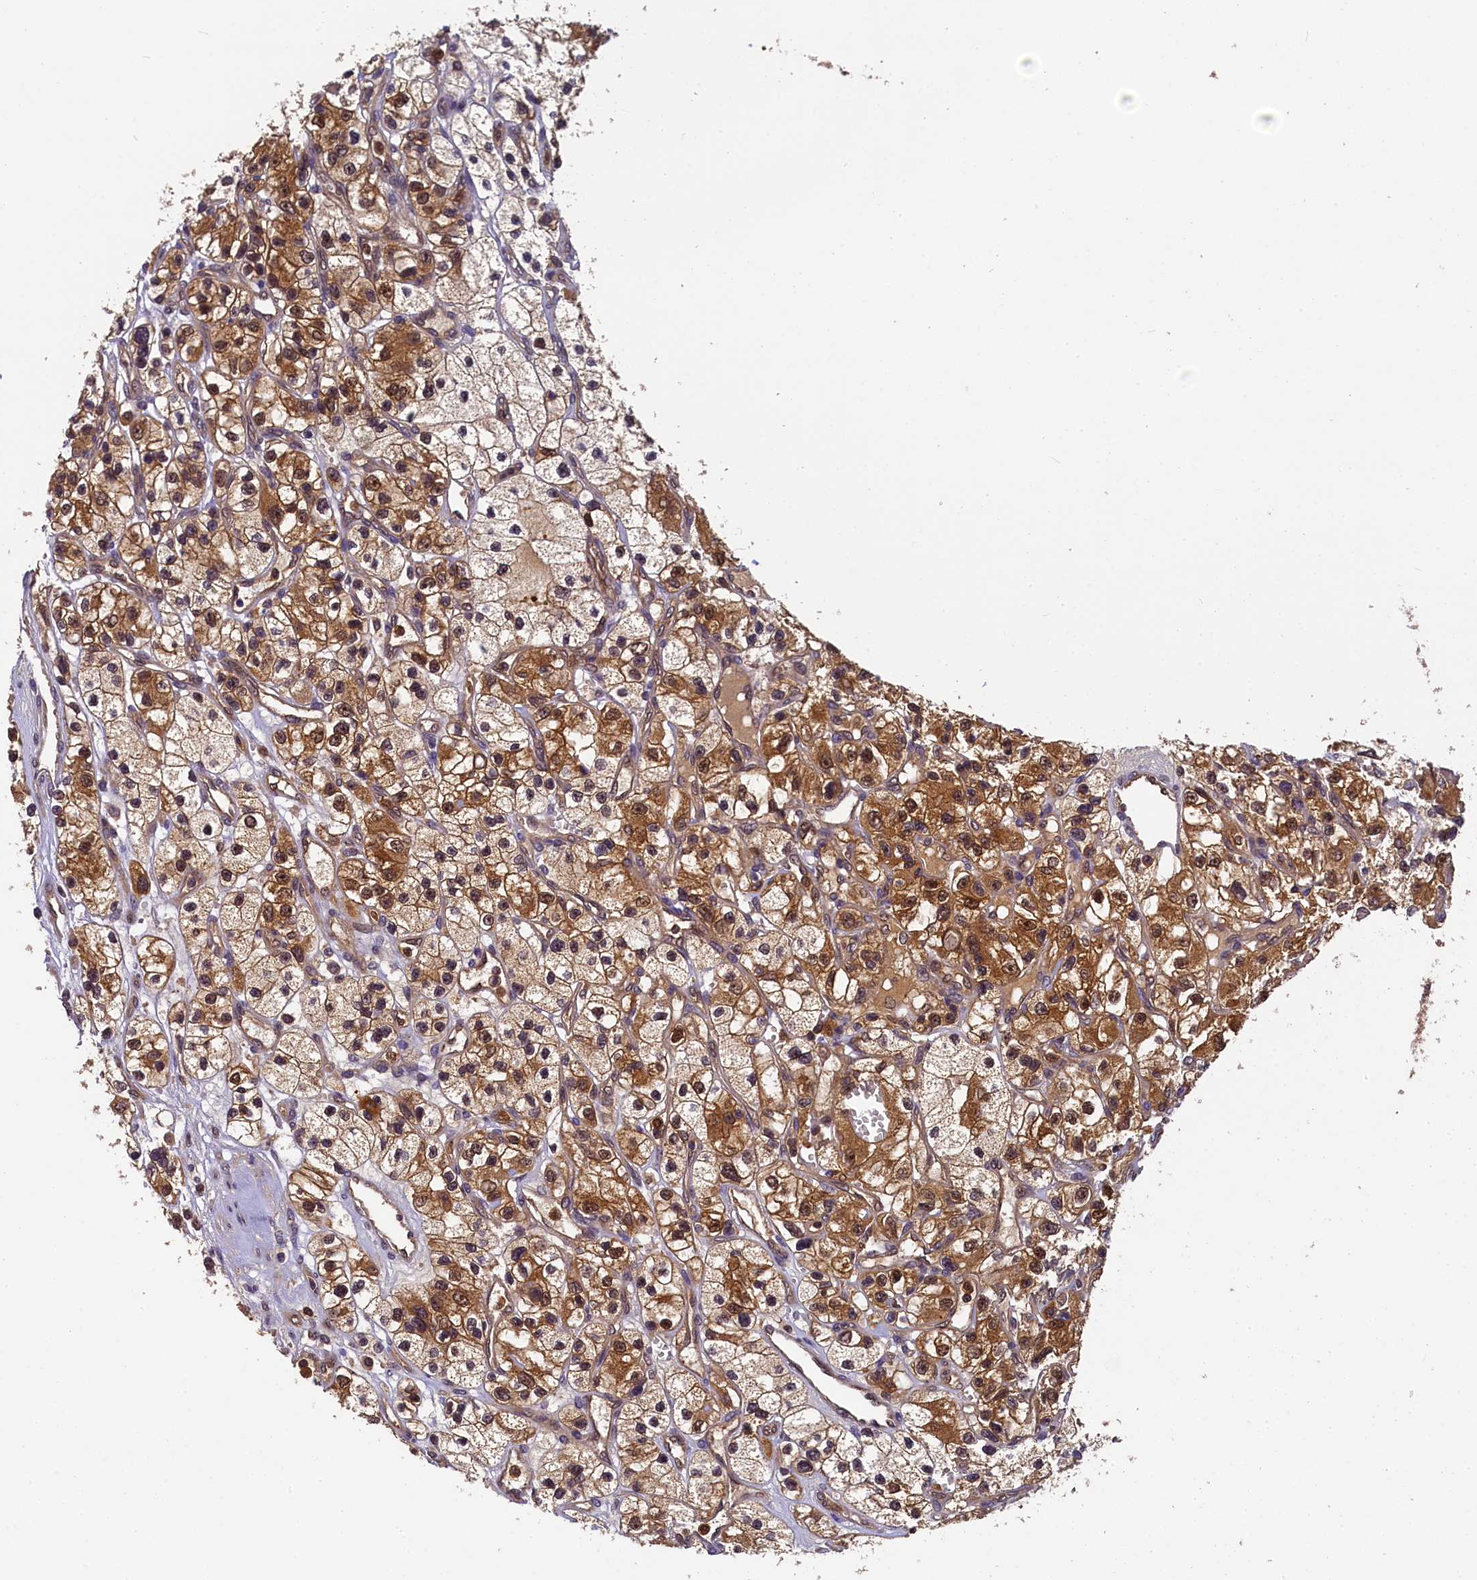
{"staining": {"intensity": "moderate", "quantity": ">75%", "location": "cytoplasmic/membranous,nuclear"}, "tissue": "renal cancer", "cell_type": "Tumor cells", "image_type": "cancer", "snomed": [{"axis": "morphology", "description": "Adenocarcinoma, NOS"}, {"axis": "topography", "description": "Kidney"}], "caption": "A histopathology image of renal cancer (adenocarcinoma) stained for a protein displays moderate cytoplasmic/membranous and nuclear brown staining in tumor cells.", "gene": "EIF6", "patient": {"sex": "female", "age": 57}}